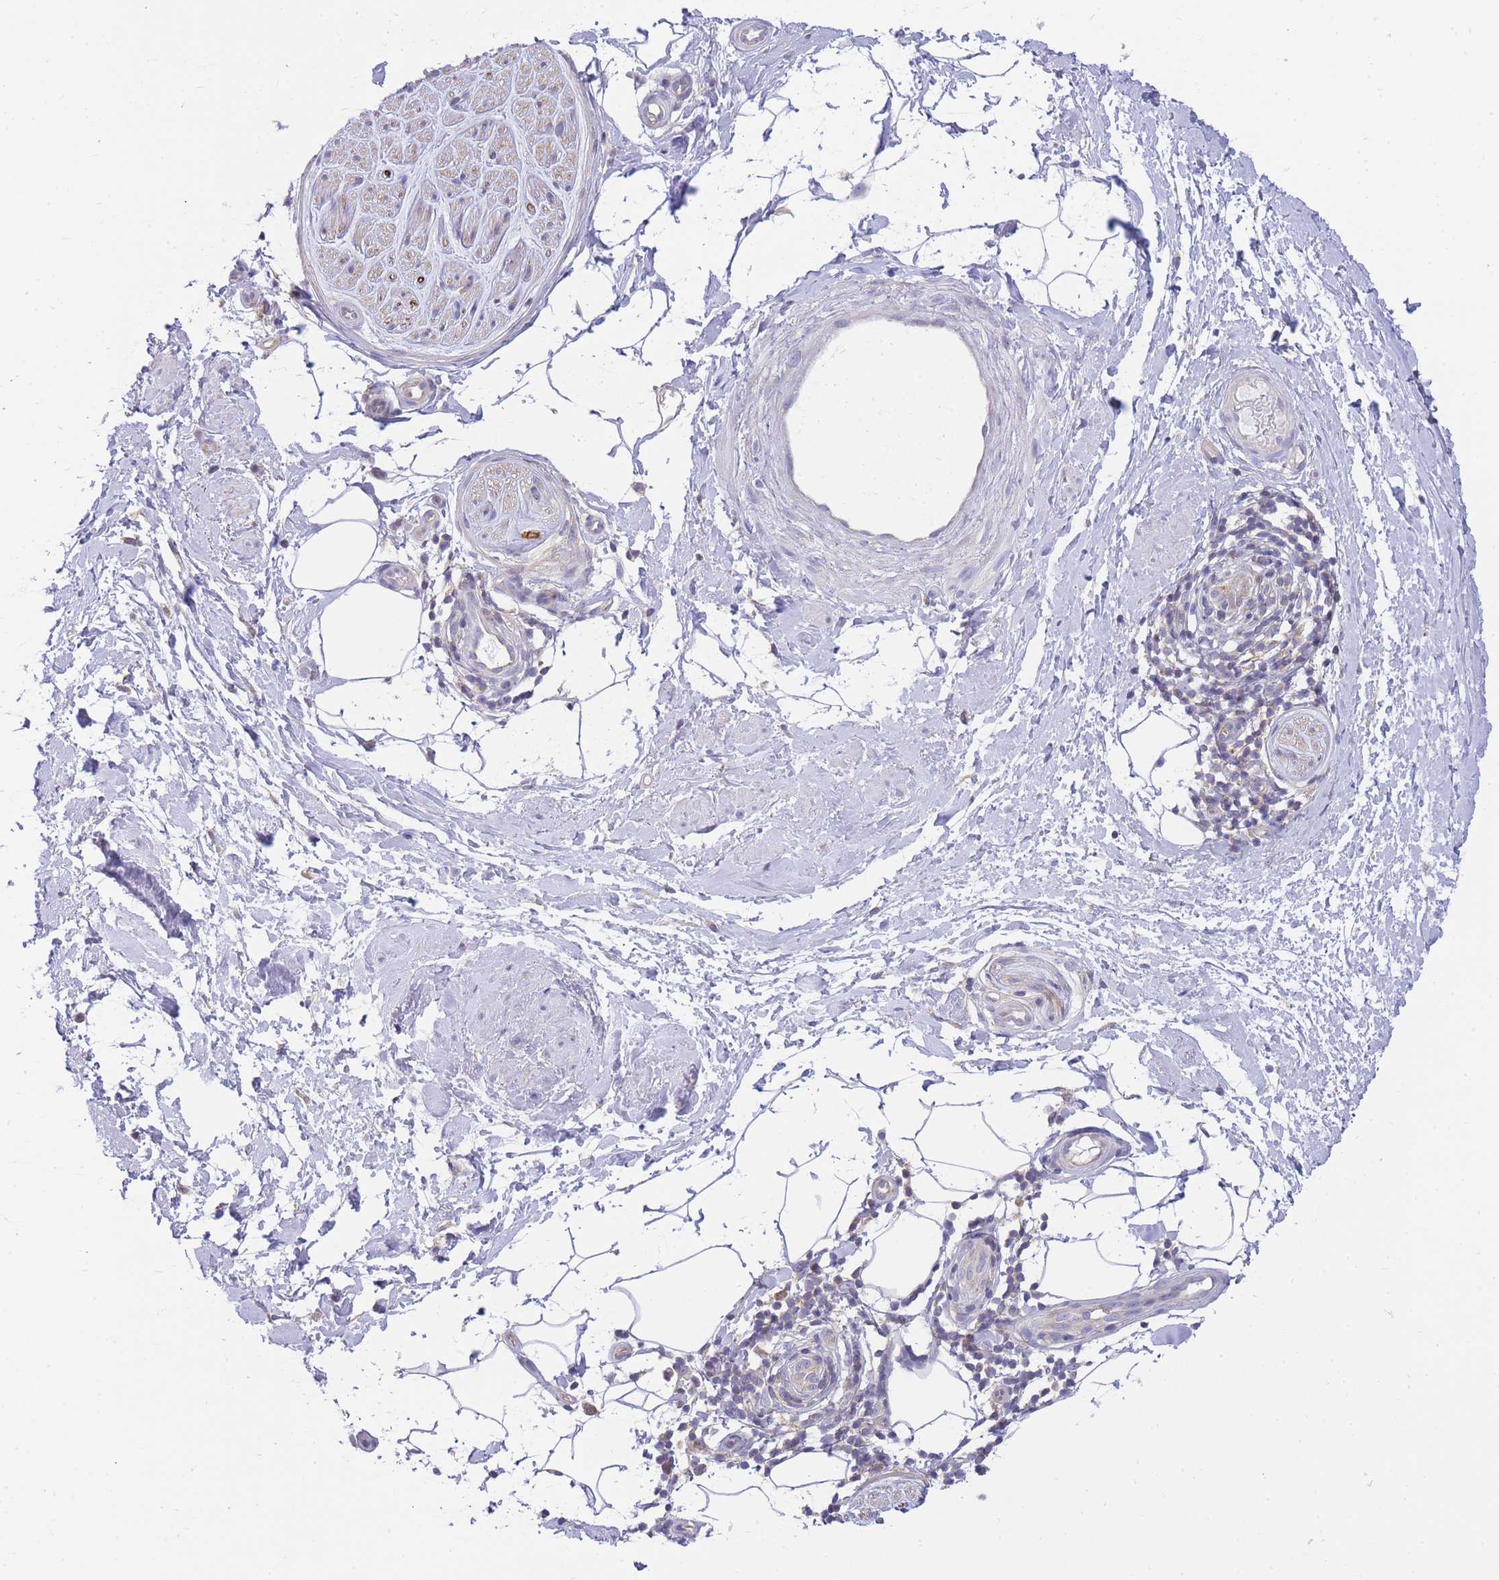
{"staining": {"intensity": "negative", "quantity": "none", "location": "none"}, "tissue": "adipose tissue", "cell_type": "Adipocytes", "image_type": "normal", "snomed": [{"axis": "morphology", "description": "Normal tissue, NOS"}, {"axis": "topography", "description": "Soft tissue"}, {"axis": "topography", "description": "Adipose tissue"}, {"axis": "topography", "description": "Vascular tissue"}, {"axis": "topography", "description": "Peripheral nerve tissue"}], "caption": "This micrograph is of normal adipose tissue stained with immunohistochemistry to label a protein in brown with the nuclei are counter-stained blue. There is no positivity in adipocytes.", "gene": "SH2B2", "patient": {"sex": "male", "age": 74}}